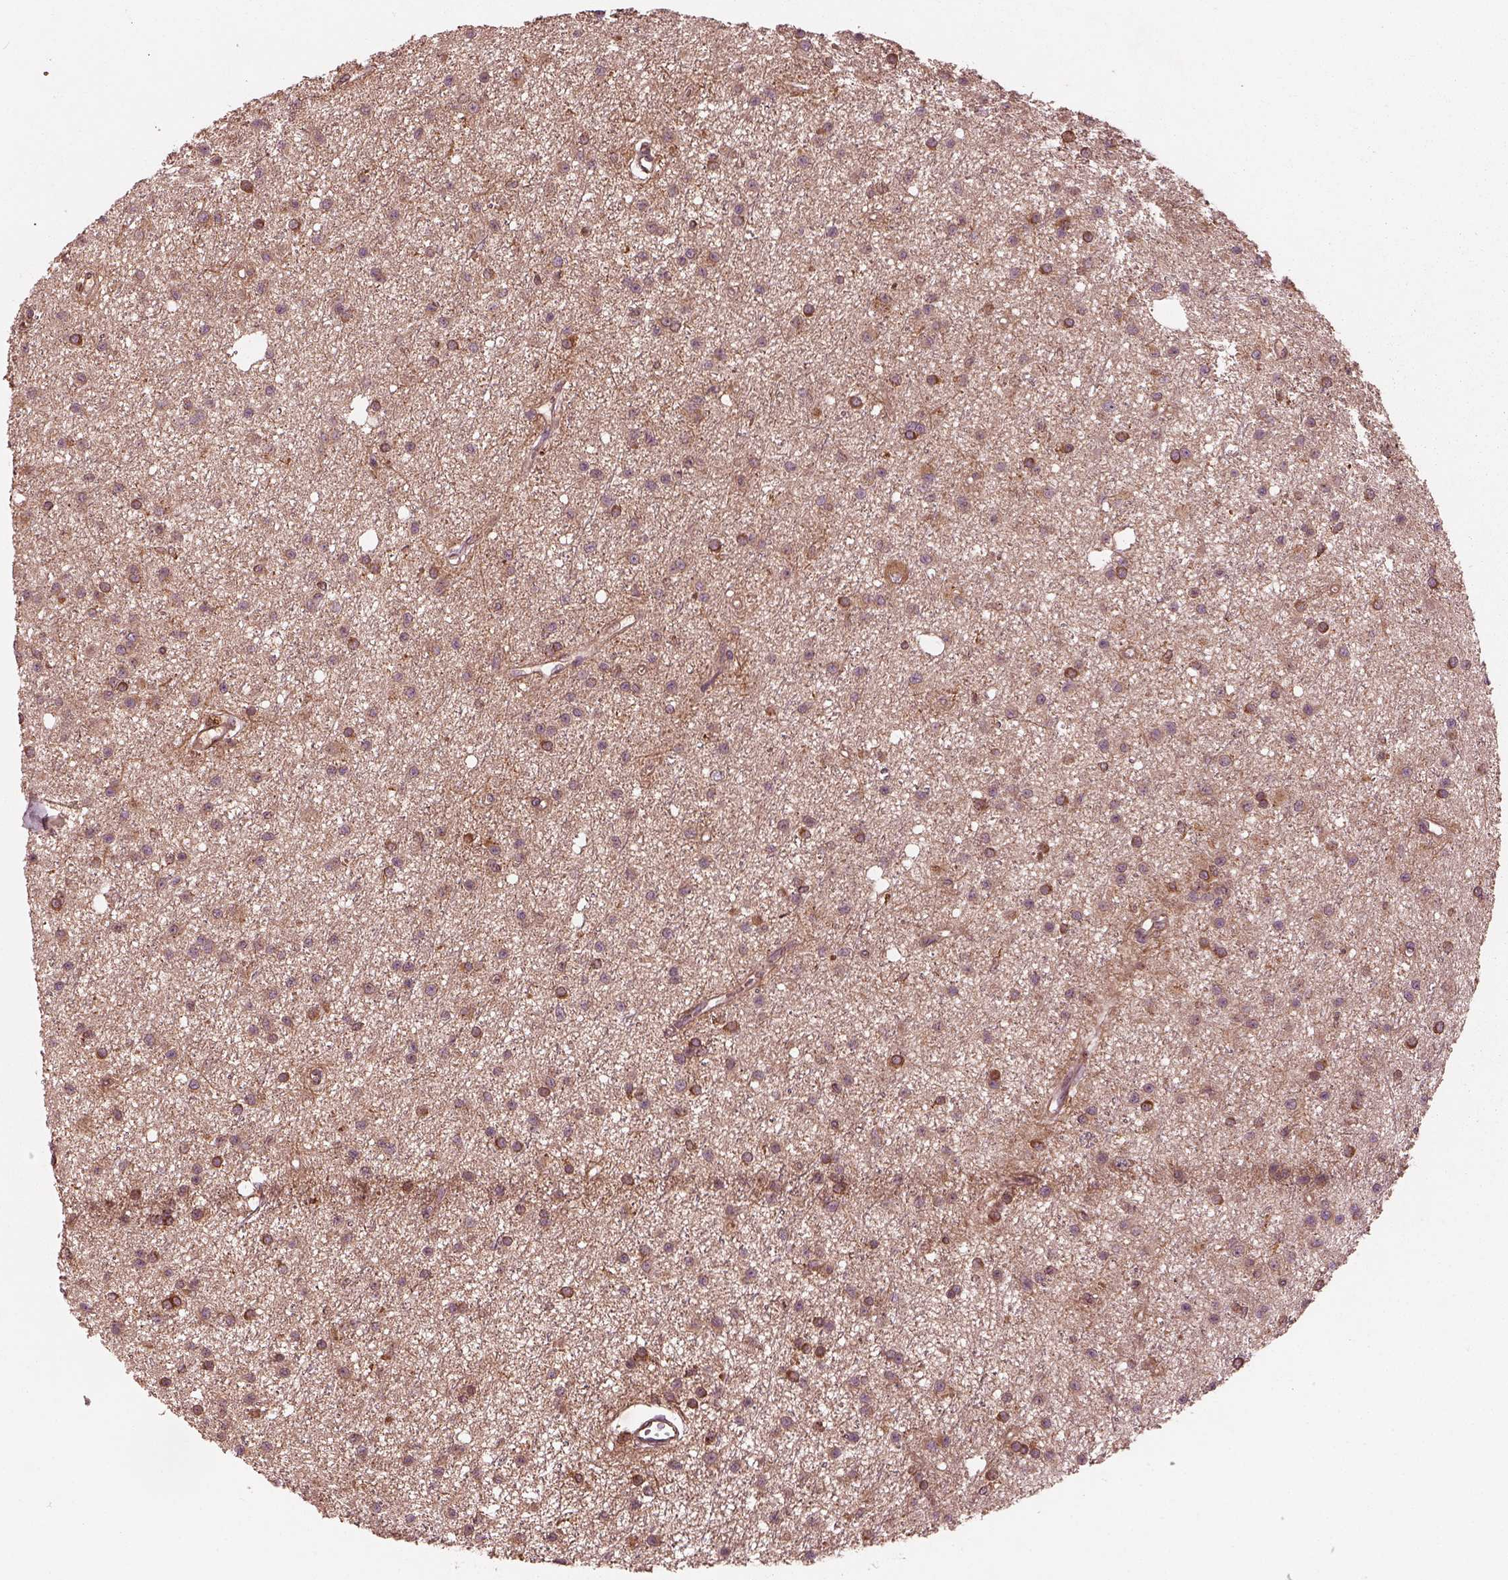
{"staining": {"intensity": "moderate", "quantity": "25%-75%", "location": "cytoplasmic/membranous"}, "tissue": "glioma", "cell_type": "Tumor cells", "image_type": "cancer", "snomed": [{"axis": "morphology", "description": "Glioma, malignant, Low grade"}, {"axis": "topography", "description": "Brain"}], "caption": "A high-resolution micrograph shows immunohistochemistry staining of glioma, which demonstrates moderate cytoplasmic/membranous staining in about 25%-75% of tumor cells.", "gene": "PIK3R2", "patient": {"sex": "male", "age": 27}}